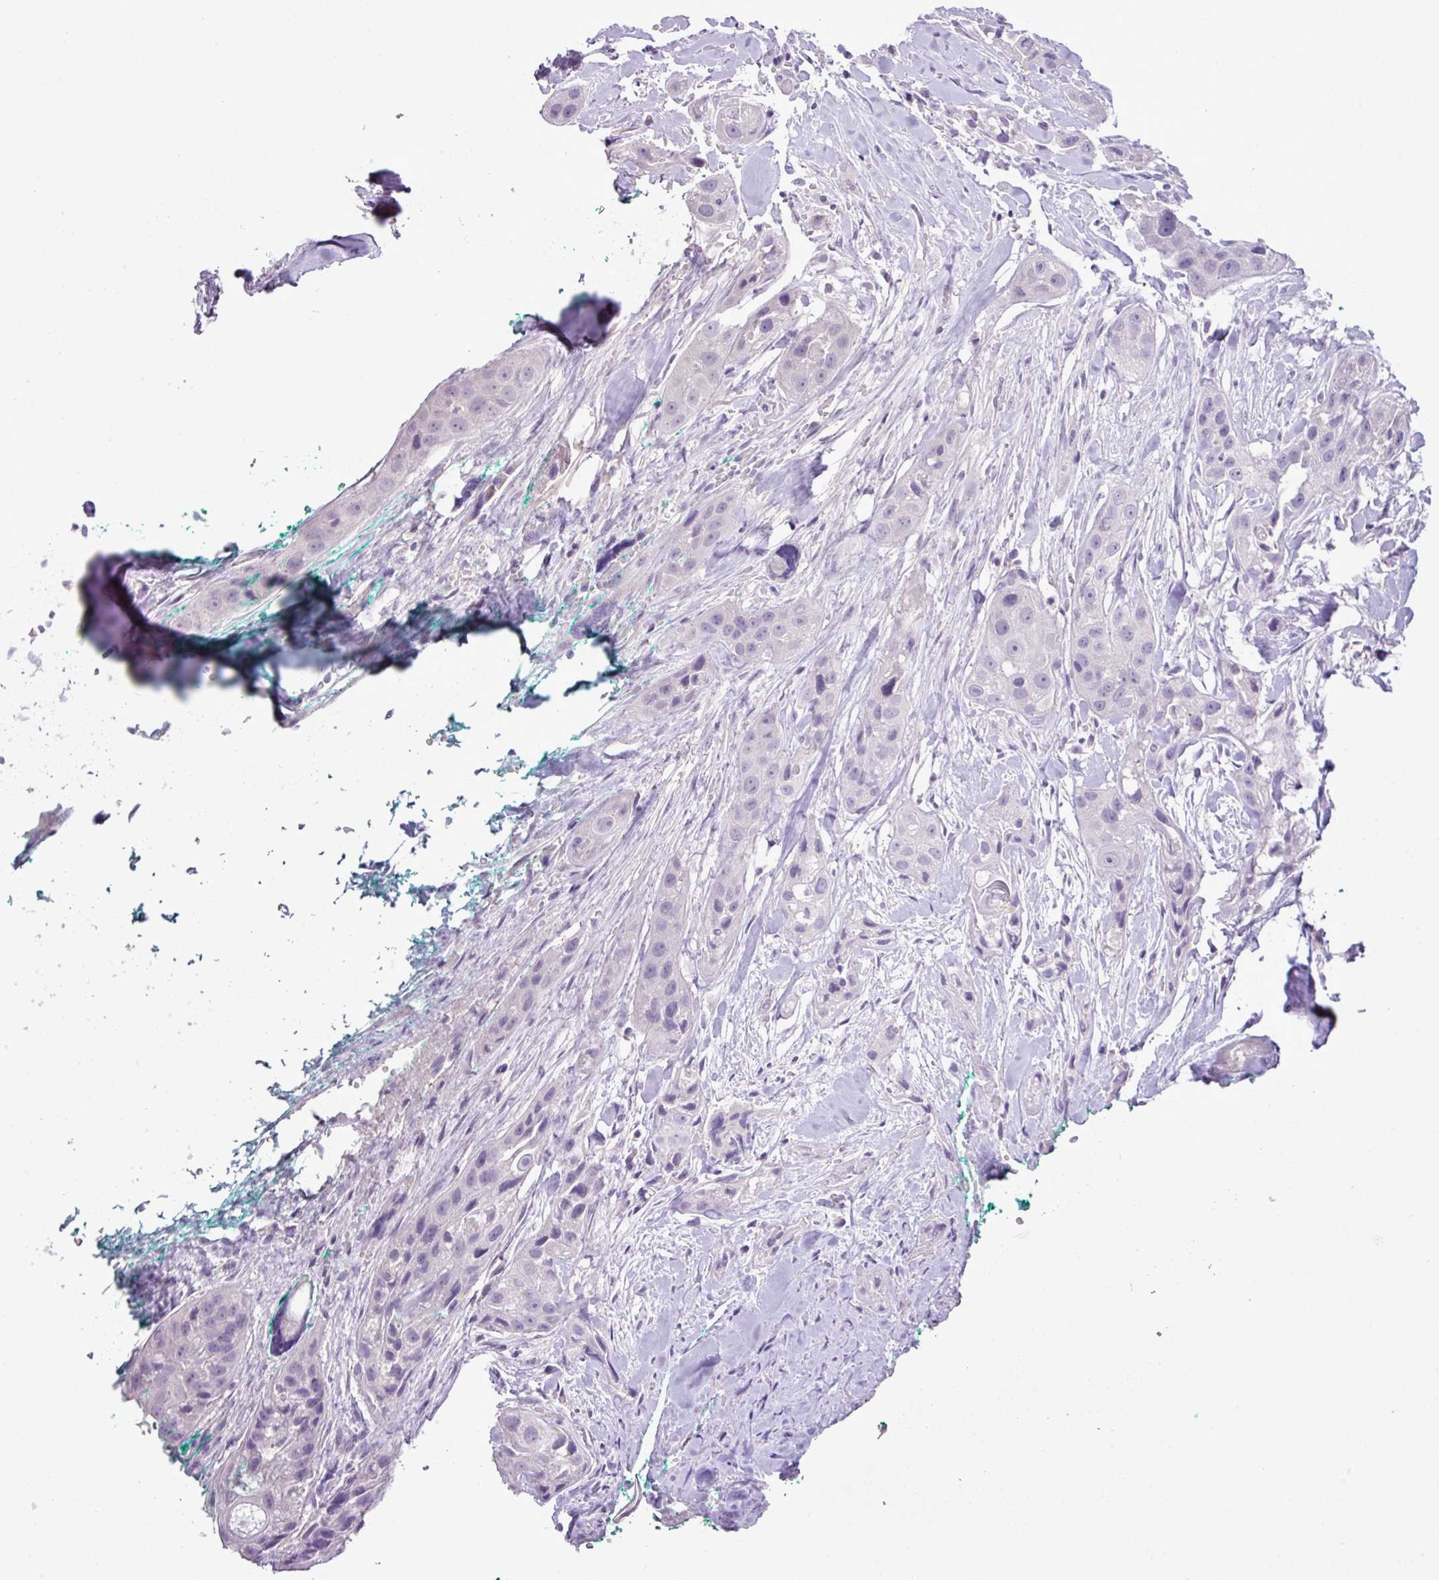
{"staining": {"intensity": "negative", "quantity": "none", "location": "none"}, "tissue": "head and neck cancer", "cell_type": "Tumor cells", "image_type": "cancer", "snomed": [{"axis": "morphology", "description": "Normal tissue, NOS"}, {"axis": "morphology", "description": "Squamous cell carcinoma, NOS"}, {"axis": "topography", "description": "Skeletal muscle"}, {"axis": "topography", "description": "Head-Neck"}], "caption": "IHC histopathology image of neoplastic tissue: human head and neck squamous cell carcinoma stained with DAB demonstrates no significant protein positivity in tumor cells. (DAB immunohistochemistry, high magnification).", "gene": "HTR3E", "patient": {"sex": "male", "age": 51}}